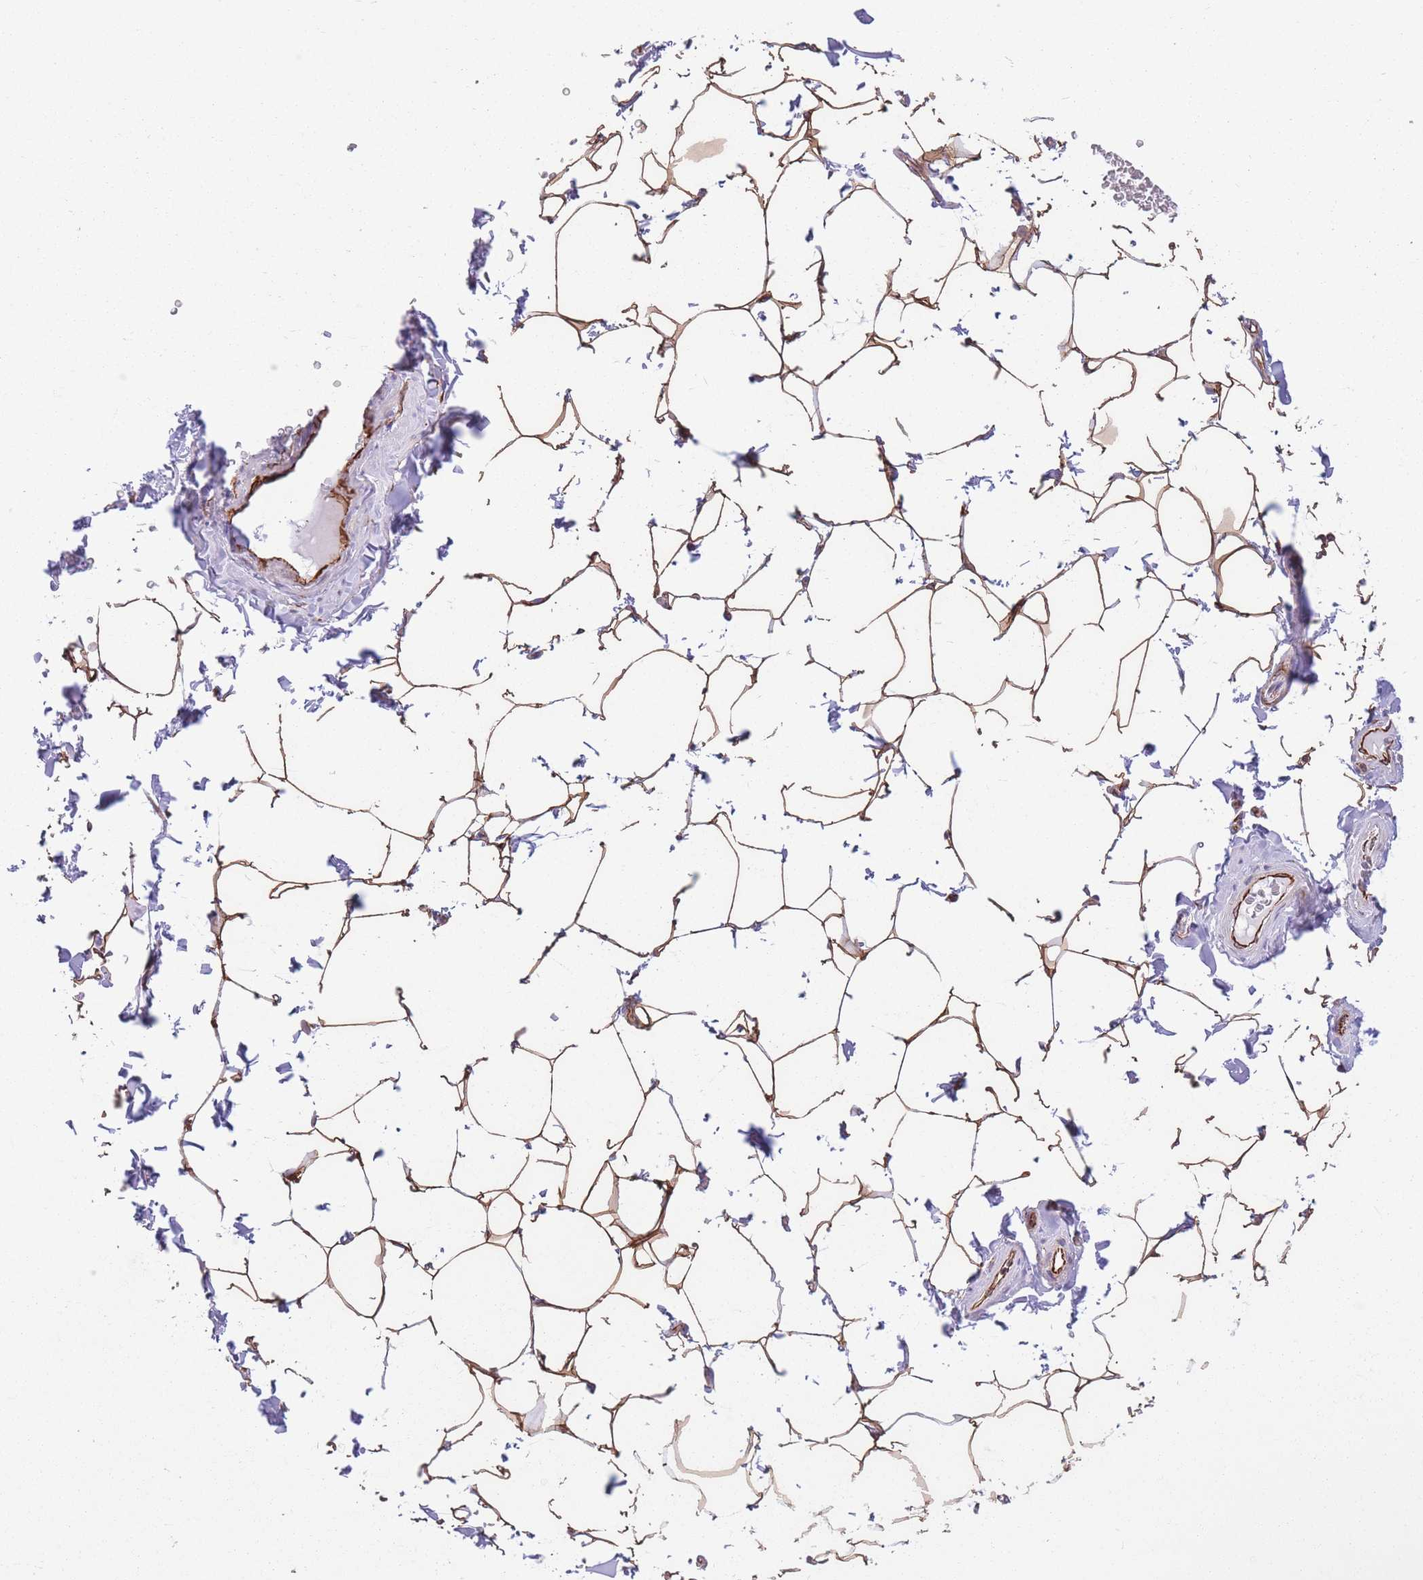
{"staining": {"intensity": "moderate", "quantity": ">75%", "location": "cytoplasmic/membranous"}, "tissue": "adipose tissue", "cell_type": "Adipocytes", "image_type": "normal", "snomed": [{"axis": "morphology", "description": "Normal tissue, NOS"}, {"axis": "topography", "description": "Soft tissue"}, {"axis": "topography", "description": "Adipose tissue"}, {"axis": "topography", "description": "Vascular tissue"}, {"axis": "topography", "description": "Peripheral nerve tissue"}], "caption": "Adipose tissue stained for a protein (brown) shows moderate cytoplasmic/membranous positive expression in approximately >75% of adipocytes.", "gene": "ATP5MF", "patient": {"sex": "male", "age": 46}}